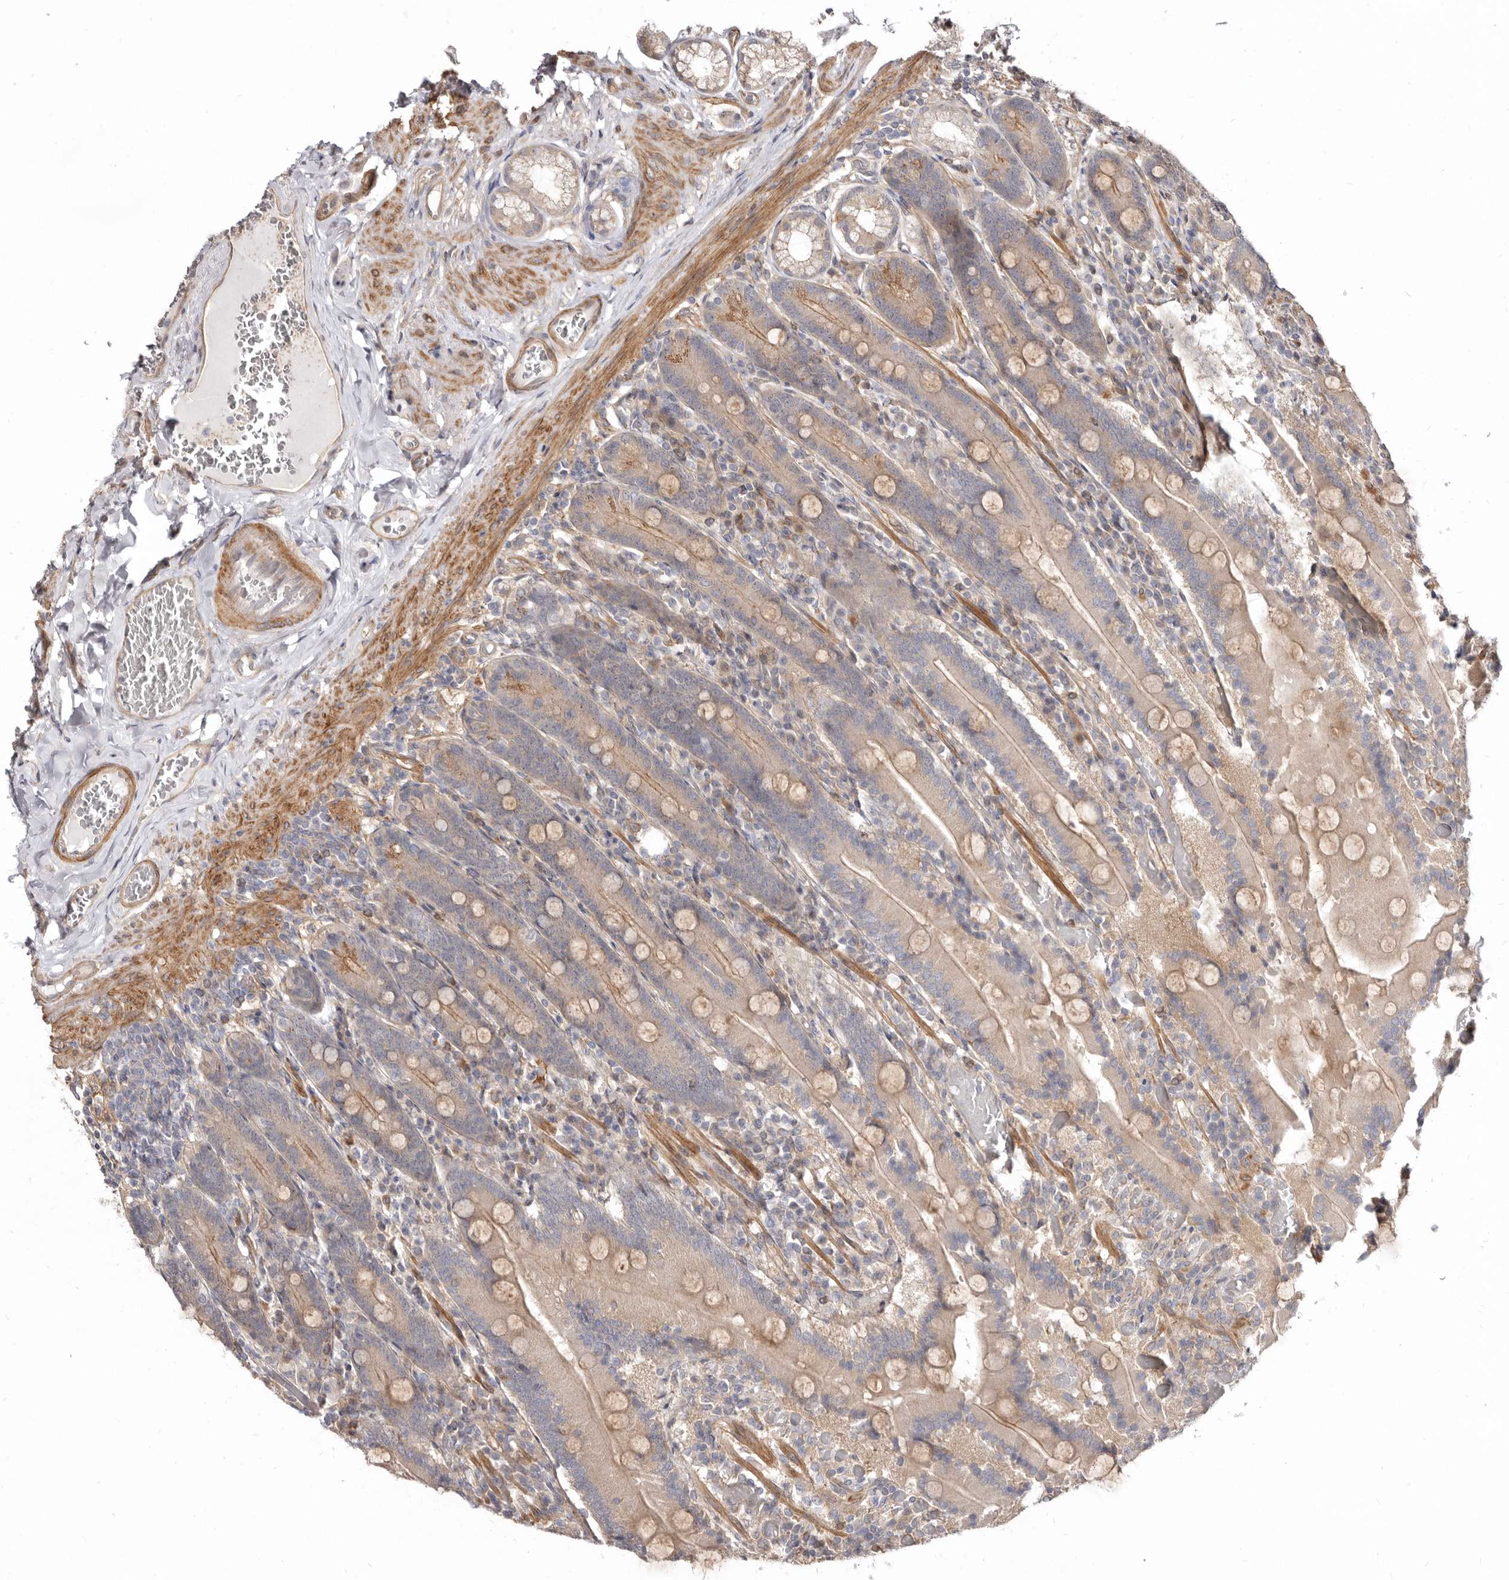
{"staining": {"intensity": "moderate", "quantity": "25%-75%", "location": "cytoplasmic/membranous"}, "tissue": "duodenum", "cell_type": "Glandular cells", "image_type": "normal", "snomed": [{"axis": "morphology", "description": "Normal tissue, NOS"}, {"axis": "topography", "description": "Duodenum"}], "caption": "High-magnification brightfield microscopy of normal duodenum stained with DAB (3,3'-diaminobenzidine) (brown) and counterstained with hematoxylin (blue). glandular cells exhibit moderate cytoplasmic/membranous positivity is appreciated in approximately25%-75% of cells.", "gene": "GPATCH4", "patient": {"sex": "female", "age": 62}}